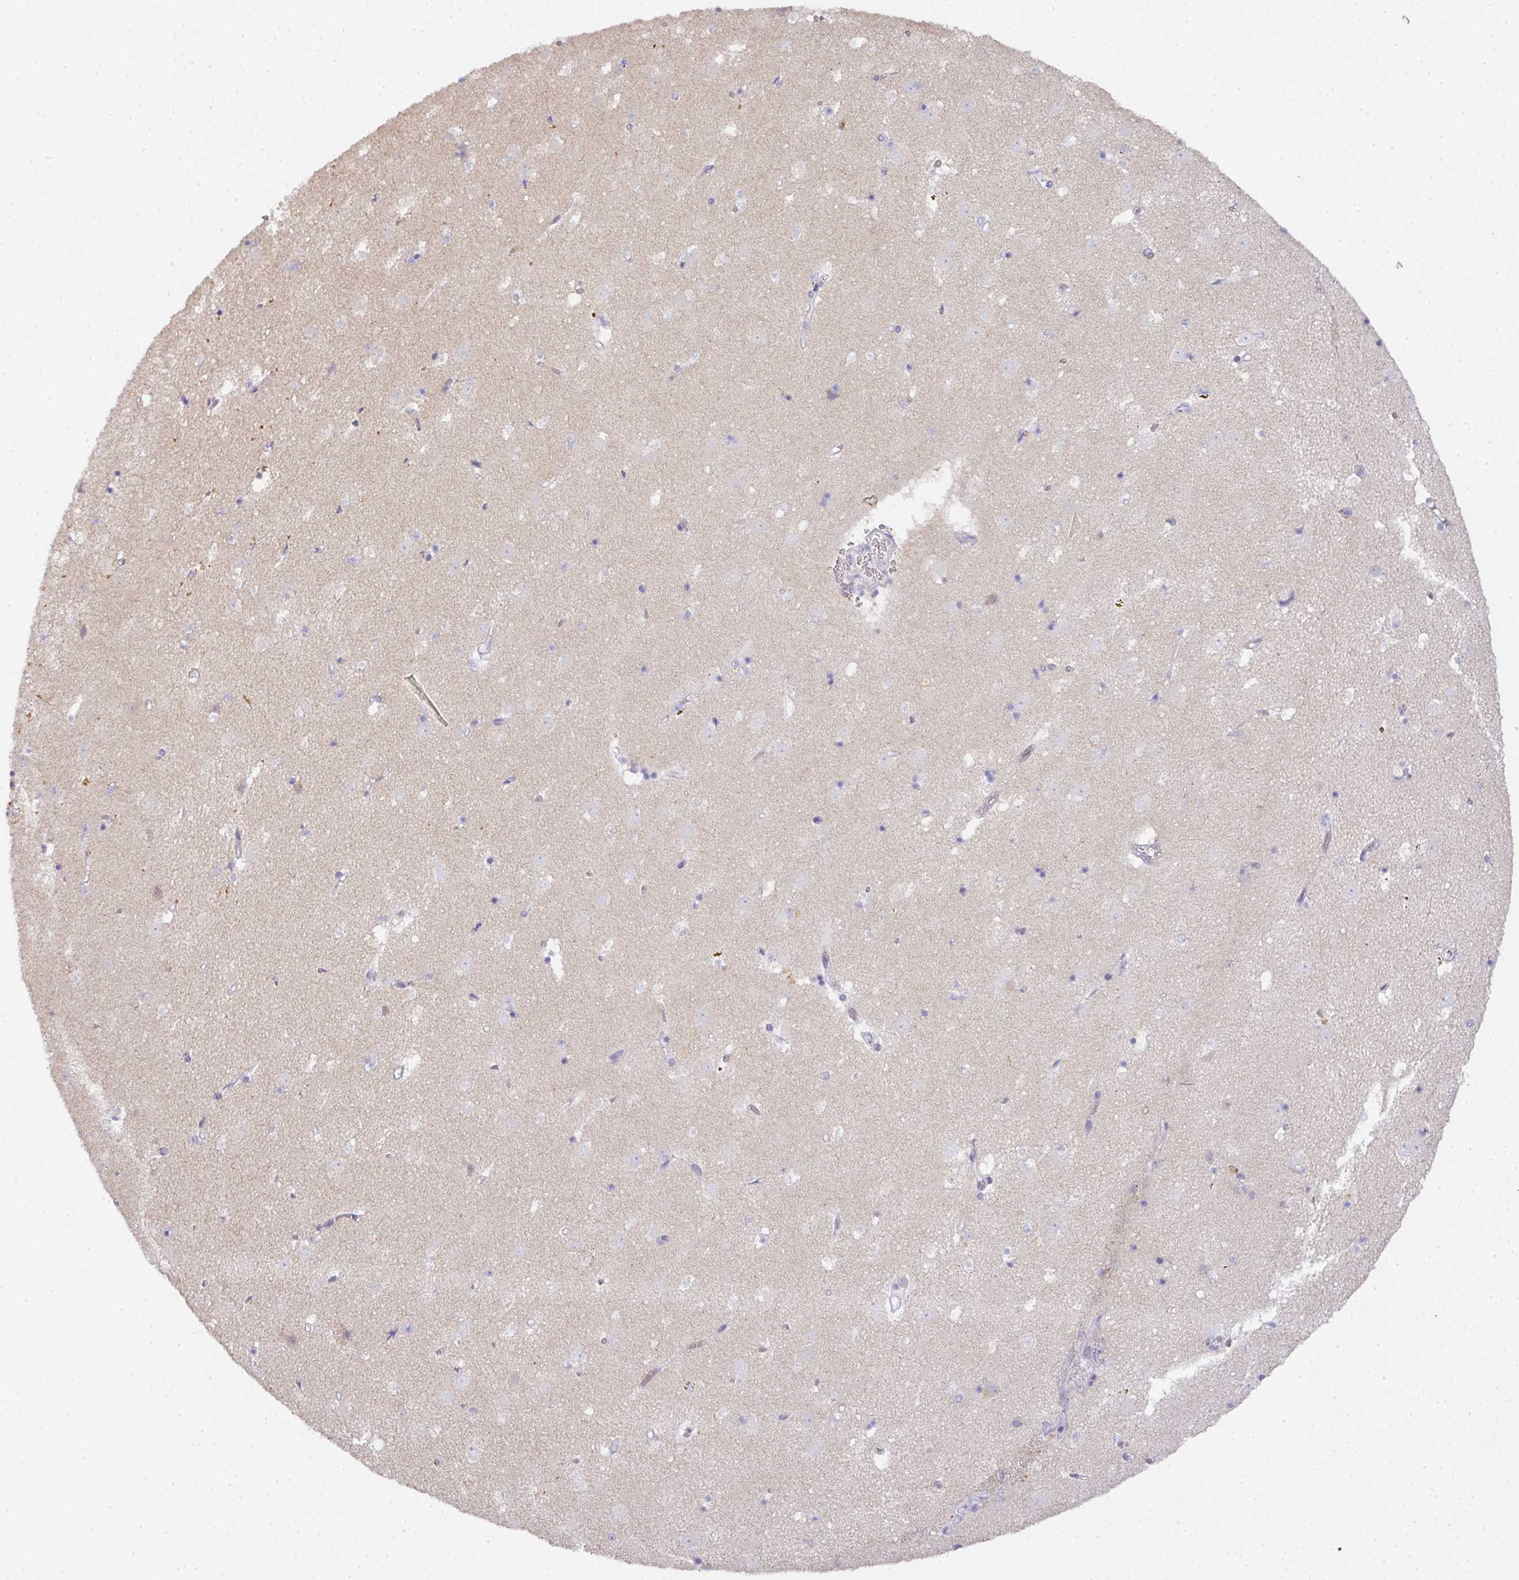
{"staining": {"intensity": "negative", "quantity": "none", "location": "none"}, "tissue": "caudate", "cell_type": "Glial cells", "image_type": "normal", "snomed": [{"axis": "morphology", "description": "Normal tissue, NOS"}, {"axis": "topography", "description": "Lateral ventricle wall"}], "caption": "Protein analysis of unremarkable caudate reveals no significant staining in glial cells. (DAB (3,3'-diaminobenzidine) IHC, high magnification).", "gene": "HHEX", "patient": {"sex": "male", "age": 58}}